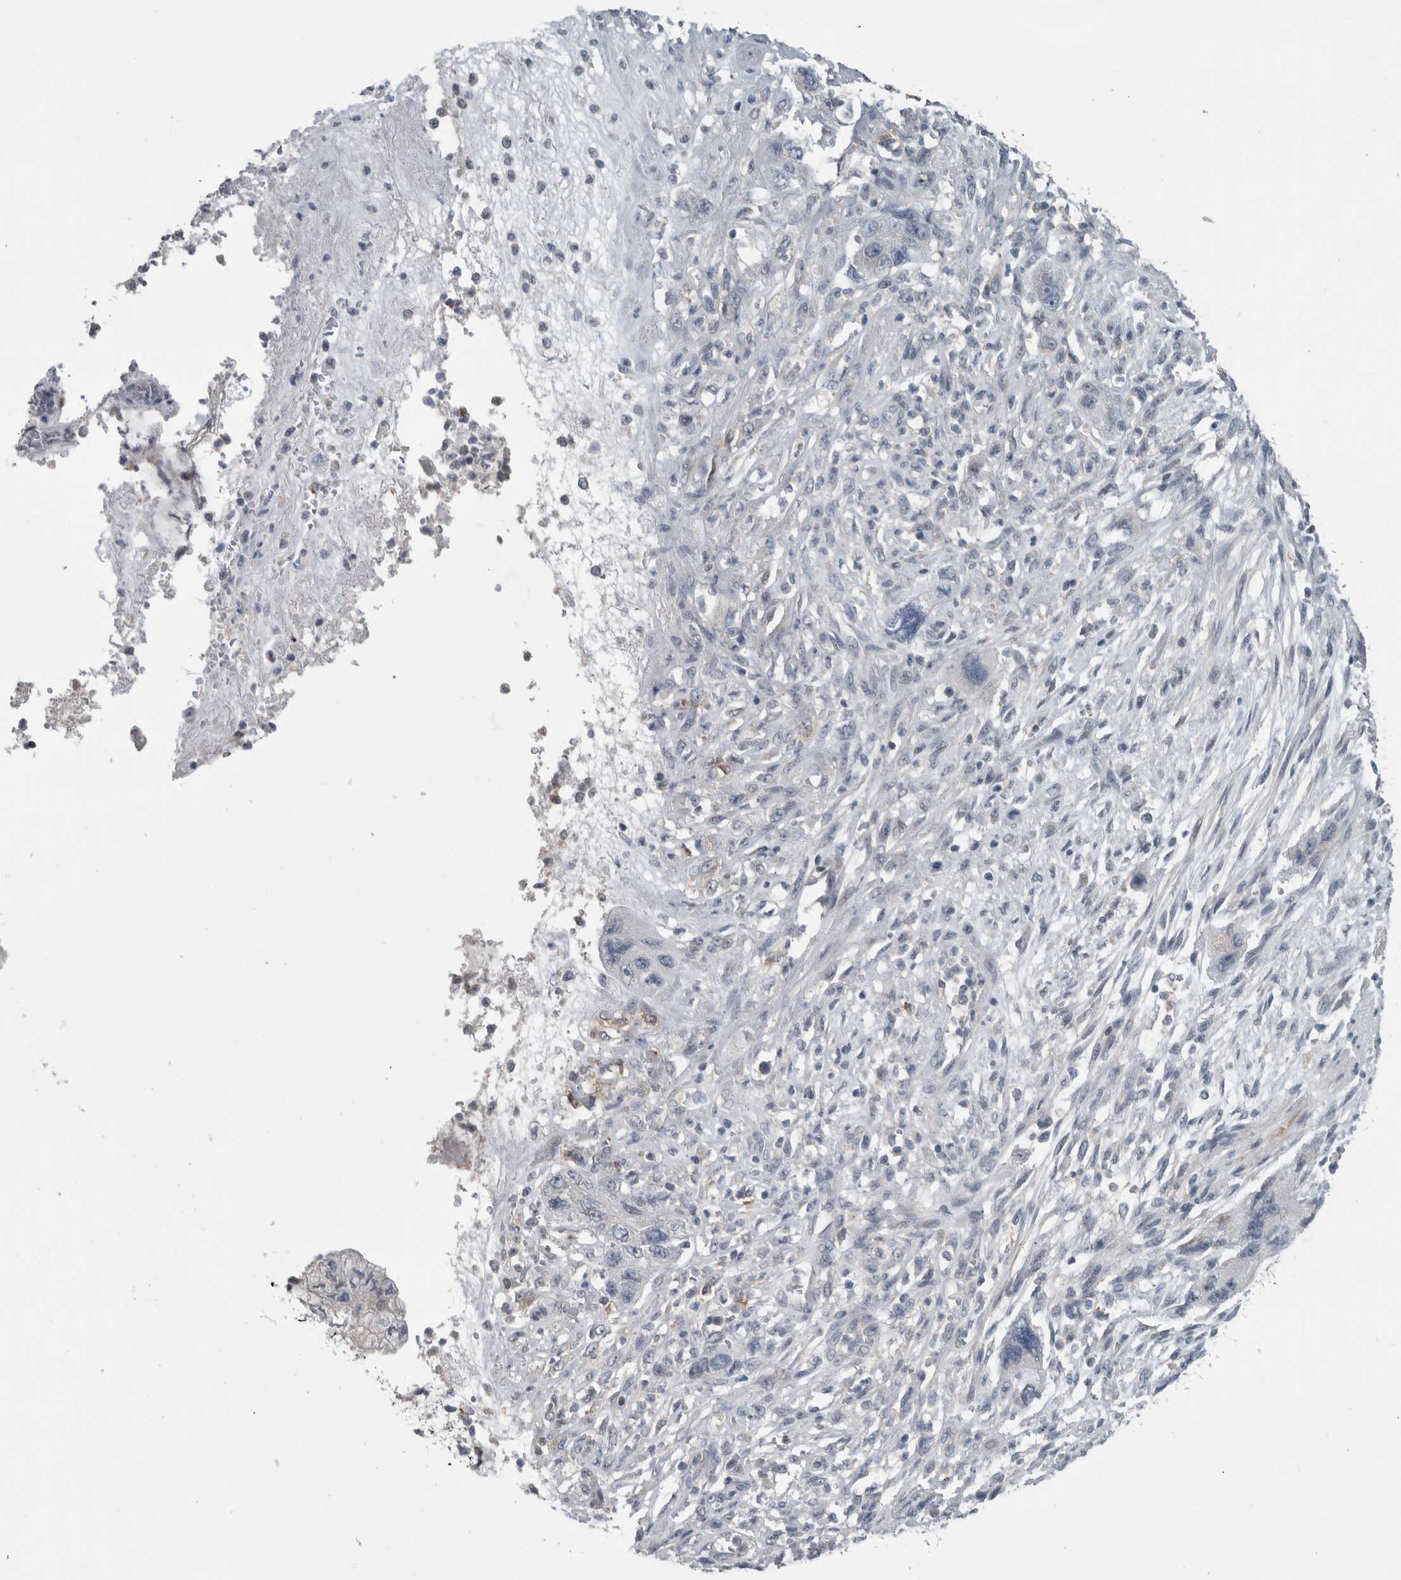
{"staining": {"intensity": "negative", "quantity": "none", "location": "none"}, "tissue": "pancreatic cancer", "cell_type": "Tumor cells", "image_type": "cancer", "snomed": [{"axis": "morphology", "description": "Adenocarcinoma, NOS"}, {"axis": "topography", "description": "Pancreas"}], "caption": "This is a image of IHC staining of pancreatic cancer, which shows no staining in tumor cells.", "gene": "ACSF2", "patient": {"sex": "female", "age": 73}}